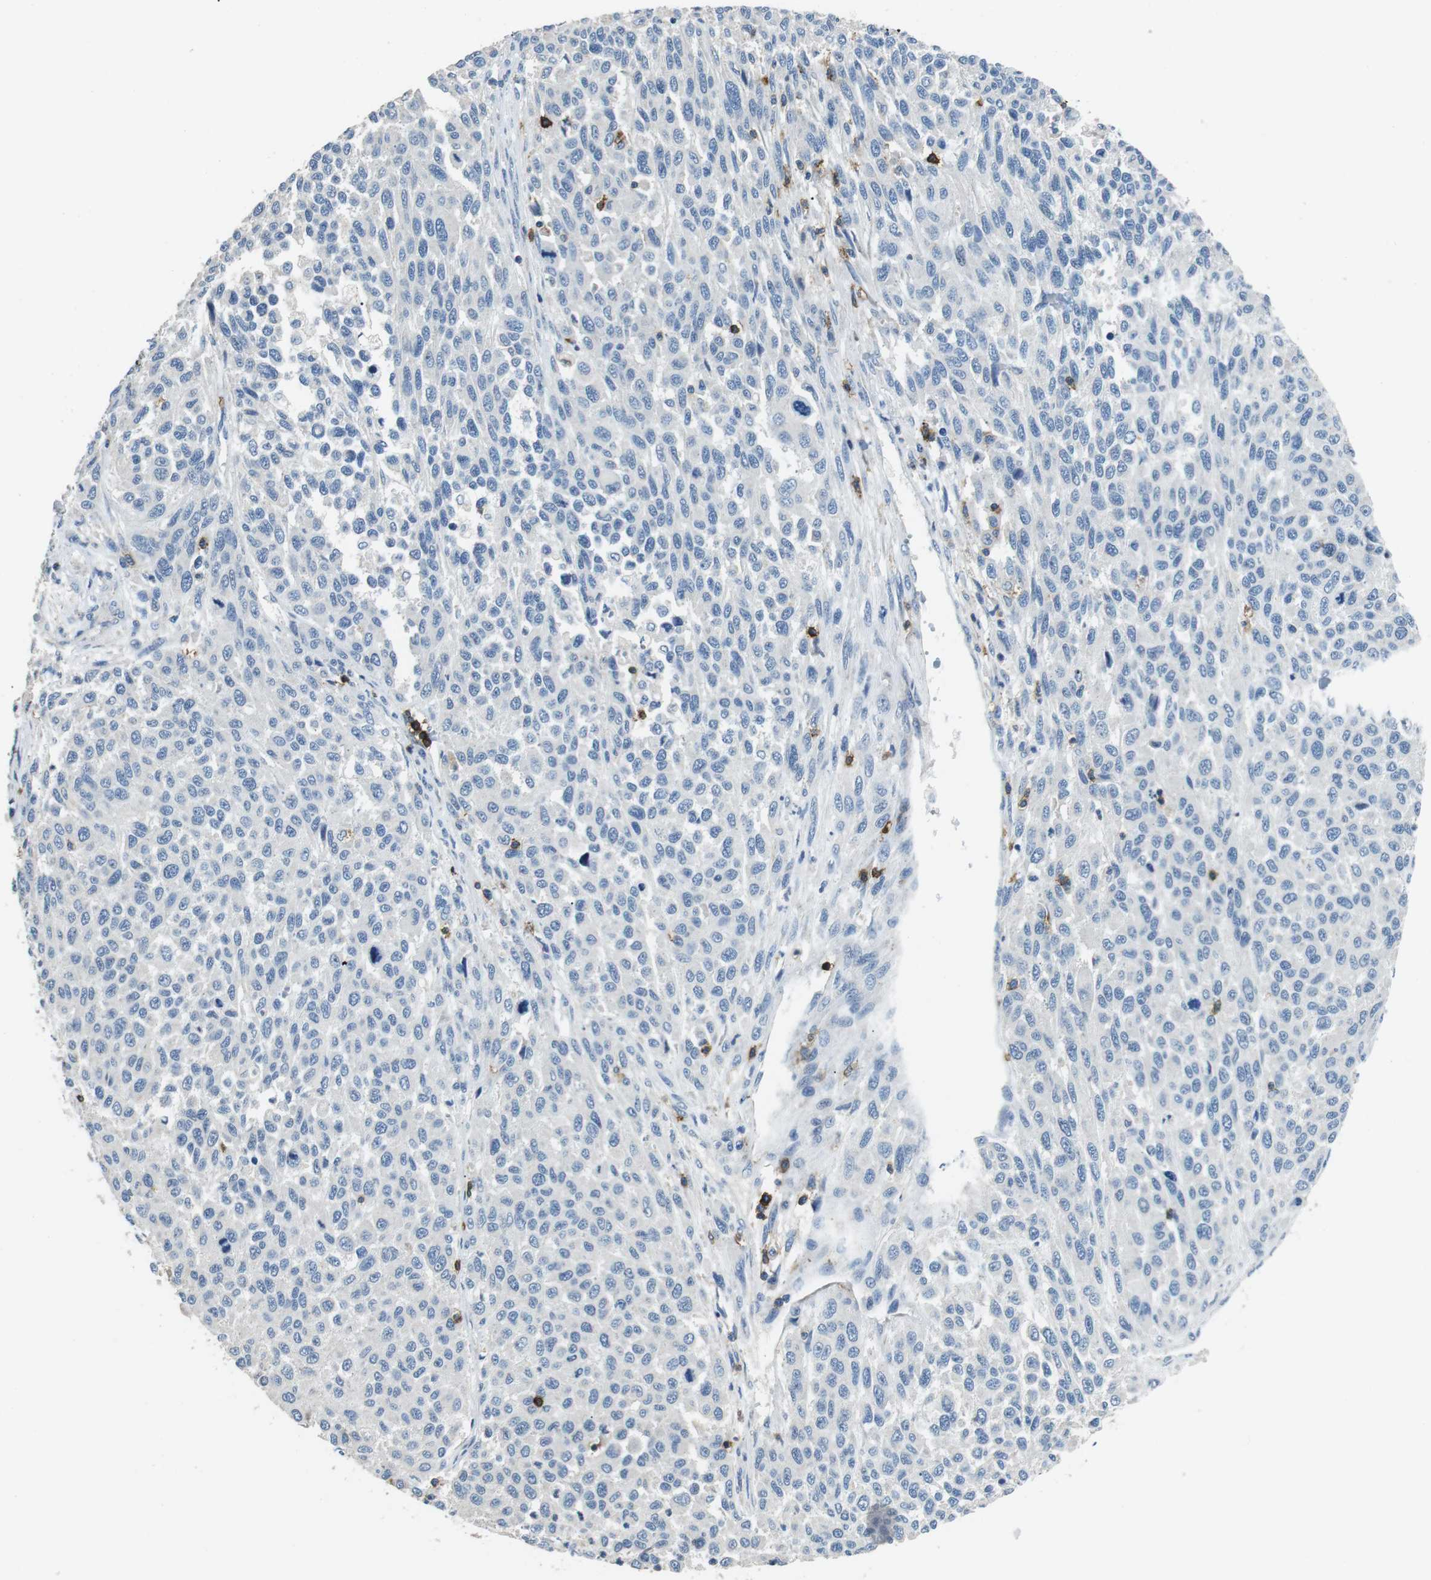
{"staining": {"intensity": "negative", "quantity": "none", "location": "none"}, "tissue": "melanoma", "cell_type": "Tumor cells", "image_type": "cancer", "snomed": [{"axis": "morphology", "description": "Malignant melanoma, Metastatic site"}, {"axis": "topography", "description": "Lymph node"}], "caption": "Human malignant melanoma (metastatic site) stained for a protein using IHC exhibits no expression in tumor cells.", "gene": "CD6", "patient": {"sex": "male", "age": 61}}